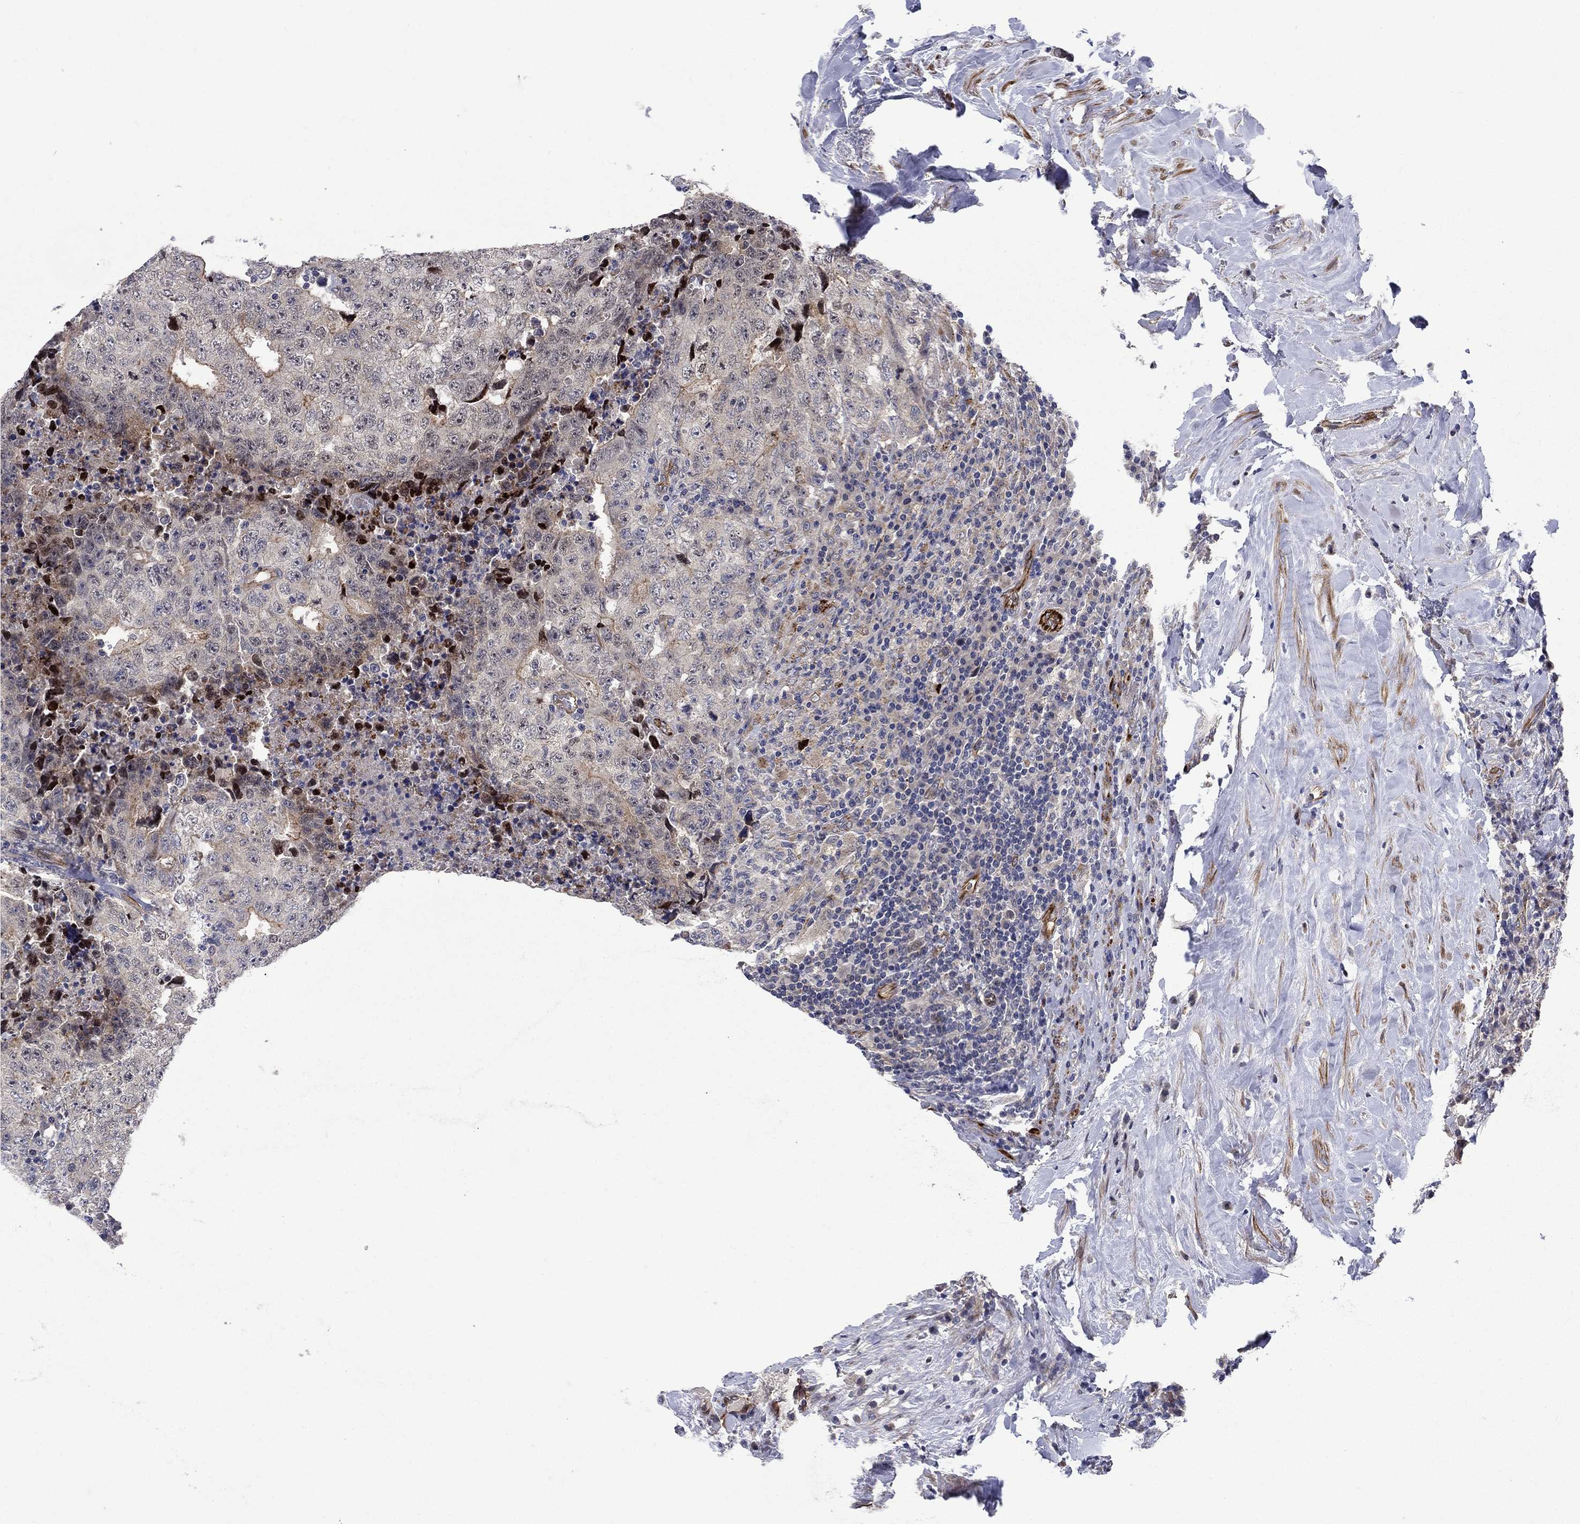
{"staining": {"intensity": "strong", "quantity": "<25%", "location": "cytoplasmic/membranous"}, "tissue": "testis cancer", "cell_type": "Tumor cells", "image_type": "cancer", "snomed": [{"axis": "morphology", "description": "Necrosis, NOS"}, {"axis": "morphology", "description": "Carcinoma, Embryonal, NOS"}, {"axis": "topography", "description": "Testis"}], "caption": "Testis embryonal carcinoma was stained to show a protein in brown. There is medium levels of strong cytoplasmic/membranous positivity in about <25% of tumor cells.", "gene": "SLC7A1", "patient": {"sex": "male", "age": 19}}